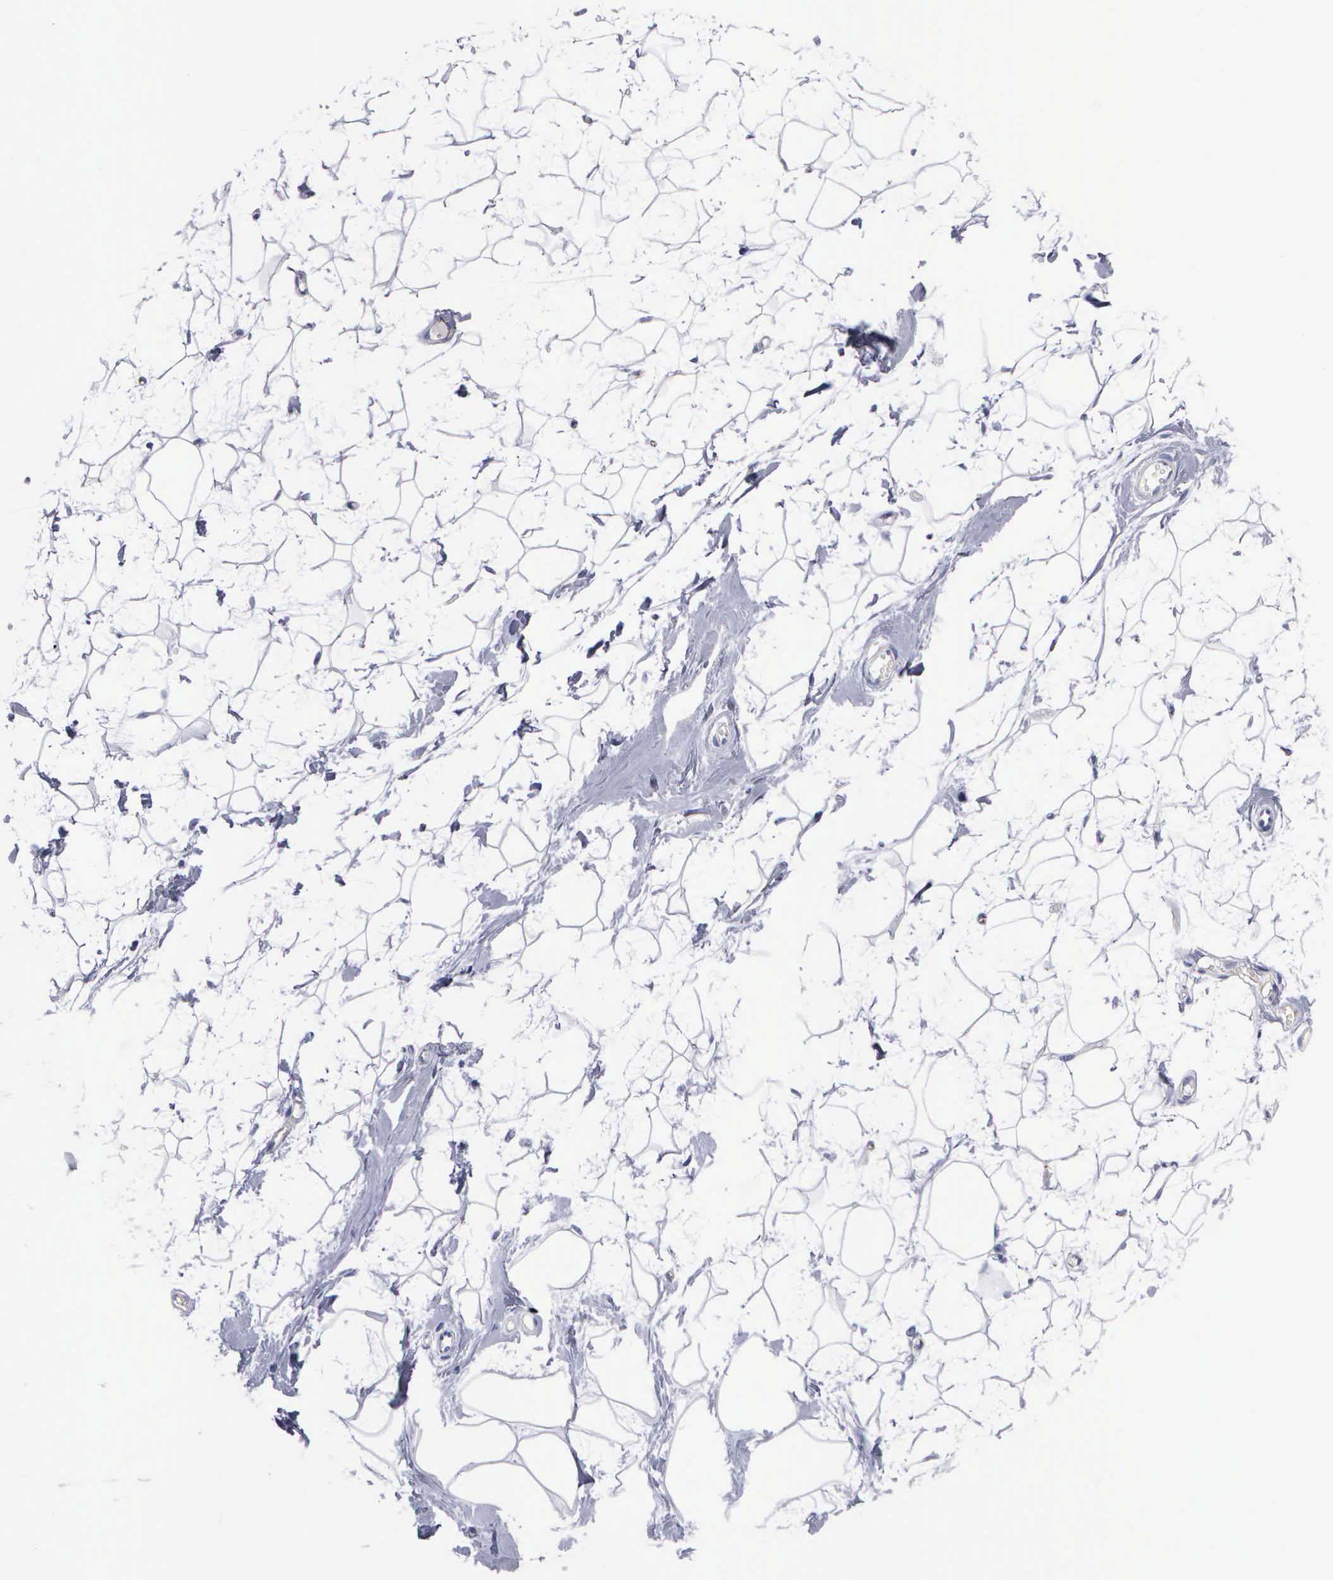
{"staining": {"intensity": "negative", "quantity": "none", "location": "none"}, "tissue": "adipose tissue", "cell_type": "Adipocytes", "image_type": "normal", "snomed": [{"axis": "morphology", "description": "Normal tissue, NOS"}, {"axis": "topography", "description": "Breast"}], "caption": "Protein analysis of normal adipose tissue displays no significant positivity in adipocytes. (Stains: DAB (3,3'-diaminobenzidine) immunohistochemistry (IHC) with hematoxylin counter stain, Microscopy: brightfield microscopy at high magnification).", "gene": "CTSL", "patient": {"sex": "female", "age": 44}}